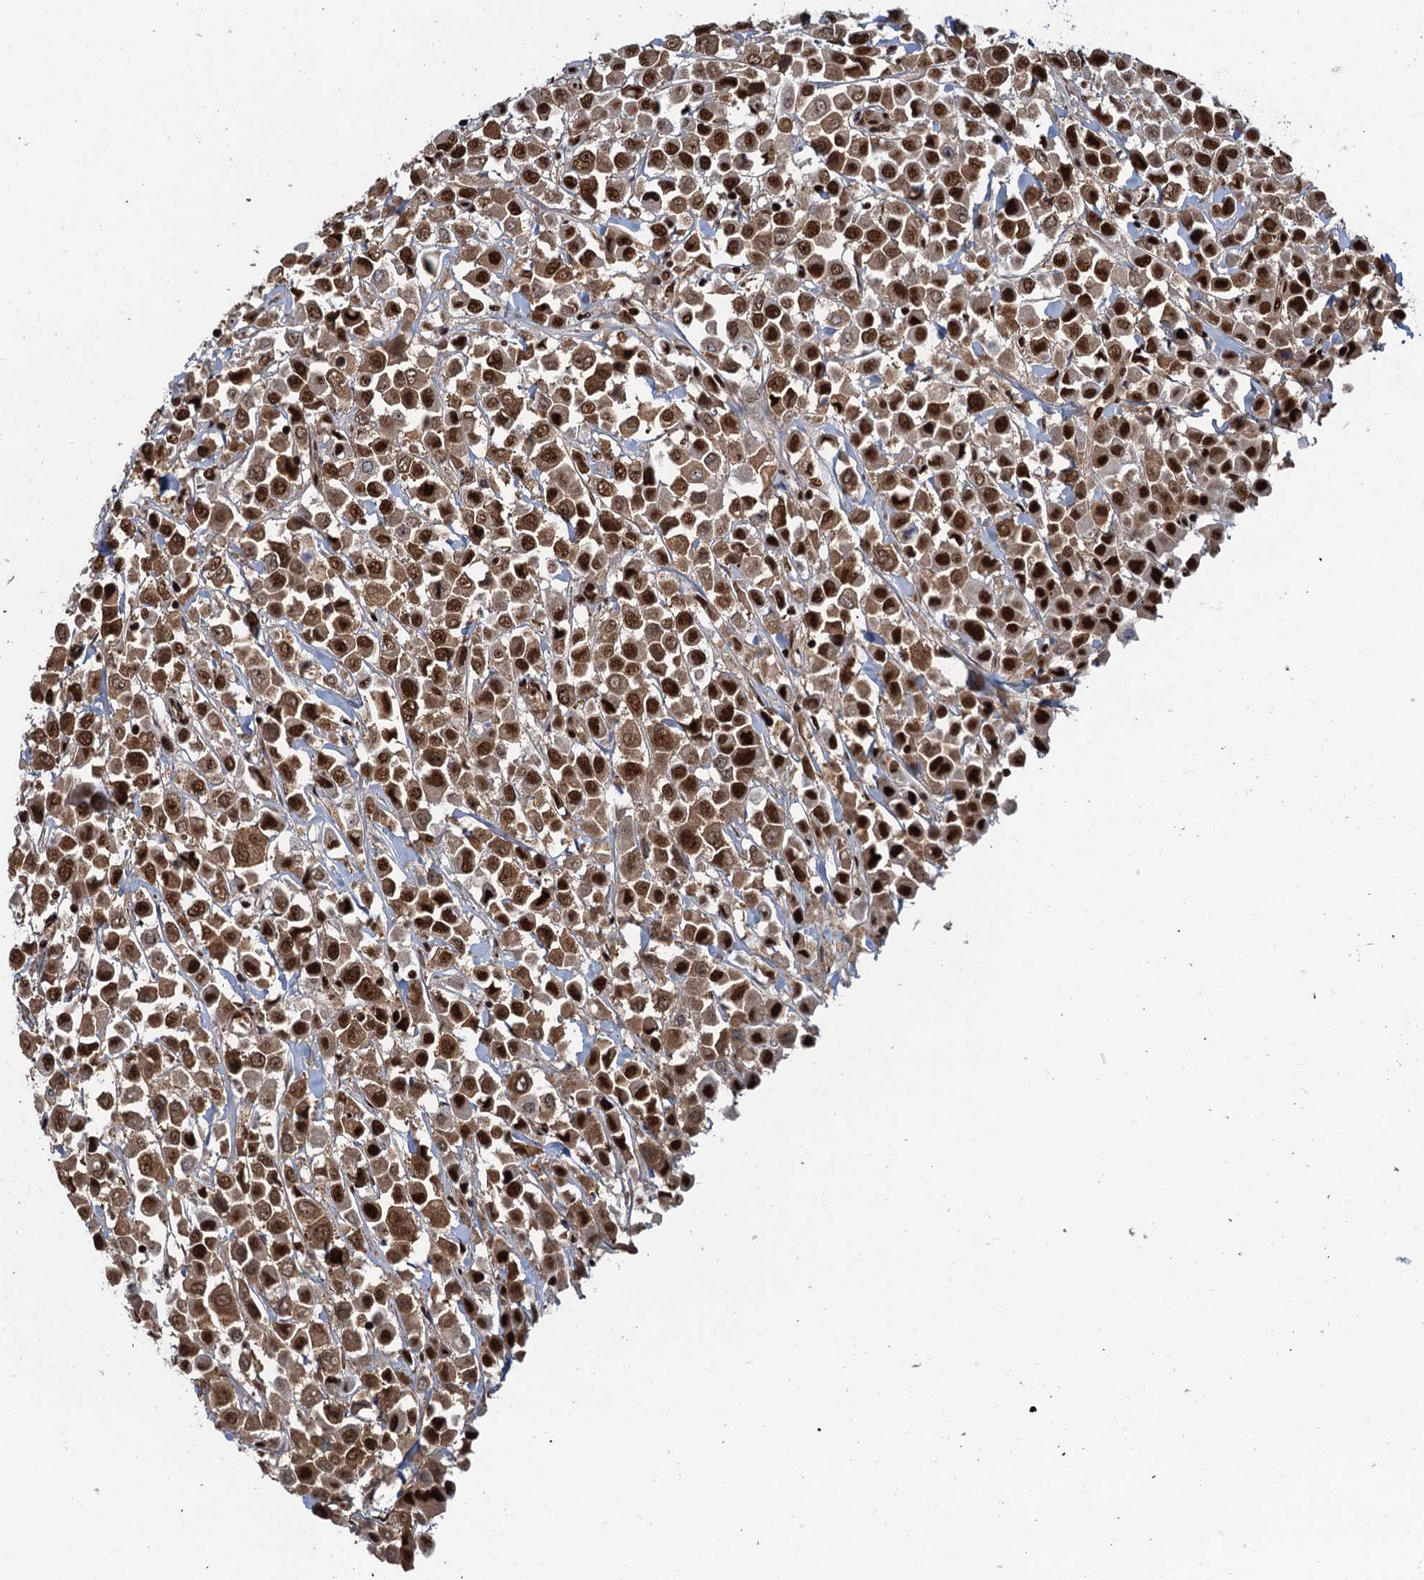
{"staining": {"intensity": "strong", "quantity": ">75%", "location": "cytoplasmic/membranous,nuclear"}, "tissue": "breast cancer", "cell_type": "Tumor cells", "image_type": "cancer", "snomed": [{"axis": "morphology", "description": "Duct carcinoma"}, {"axis": "topography", "description": "Breast"}], "caption": "Breast intraductal carcinoma stained with IHC exhibits strong cytoplasmic/membranous and nuclear positivity in approximately >75% of tumor cells.", "gene": "ZC3H18", "patient": {"sex": "female", "age": 61}}